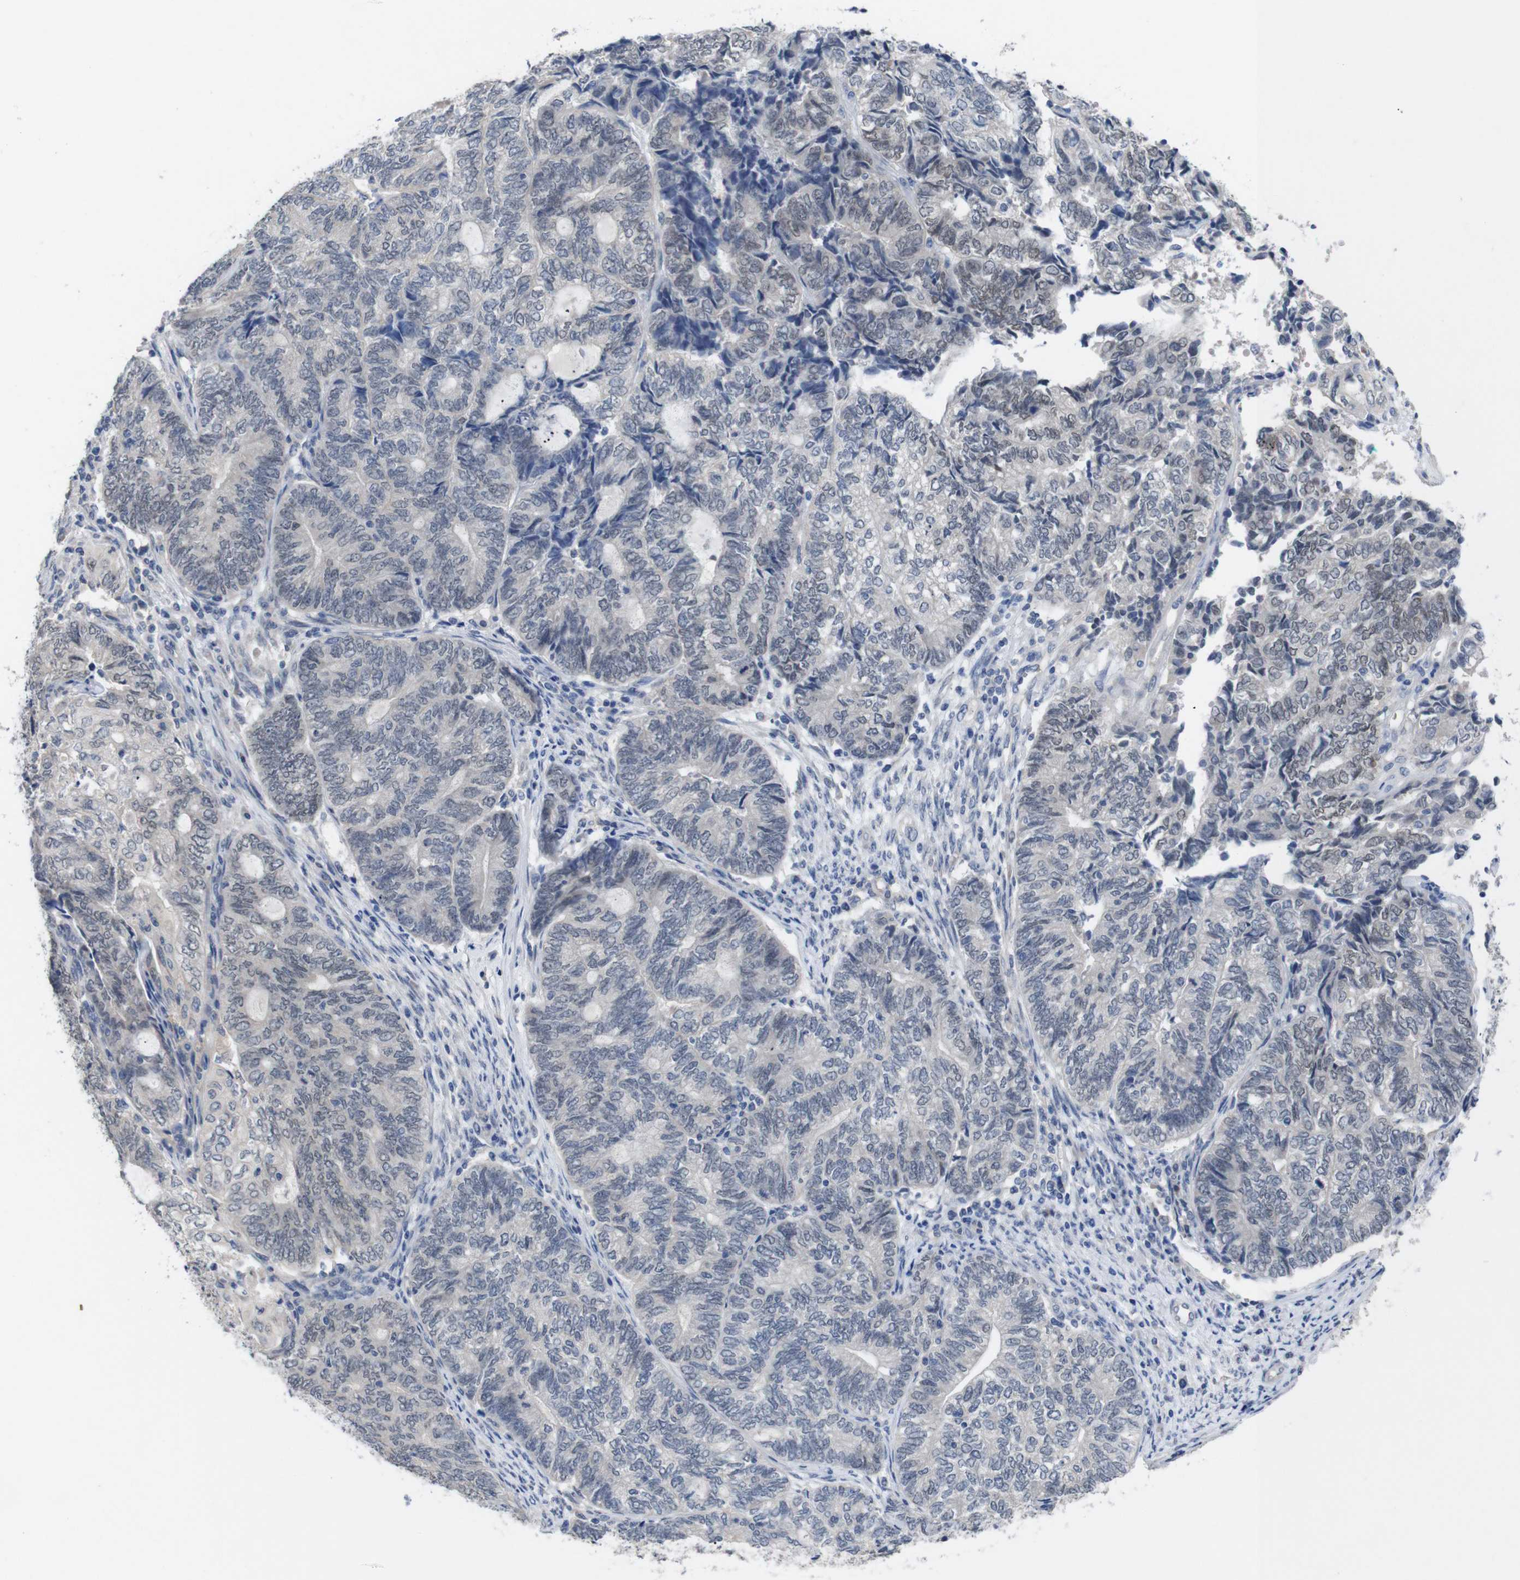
{"staining": {"intensity": "negative", "quantity": "none", "location": "none"}, "tissue": "endometrial cancer", "cell_type": "Tumor cells", "image_type": "cancer", "snomed": [{"axis": "morphology", "description": "Adenocarcinoma, NOS"}, {"axis": "topography", "description": "Uterus"}, {"axis": "topography", "description": "Endometrium"}], "caption": "An immunohistochemistry image of endometrial cancer (adenocarcinoma) is shown. There is no staining in tumor cells of endometrial cancer (adenocarcinoma).", "gene": "HNF1A", "patient": {"sex": "female", "age": 70}}